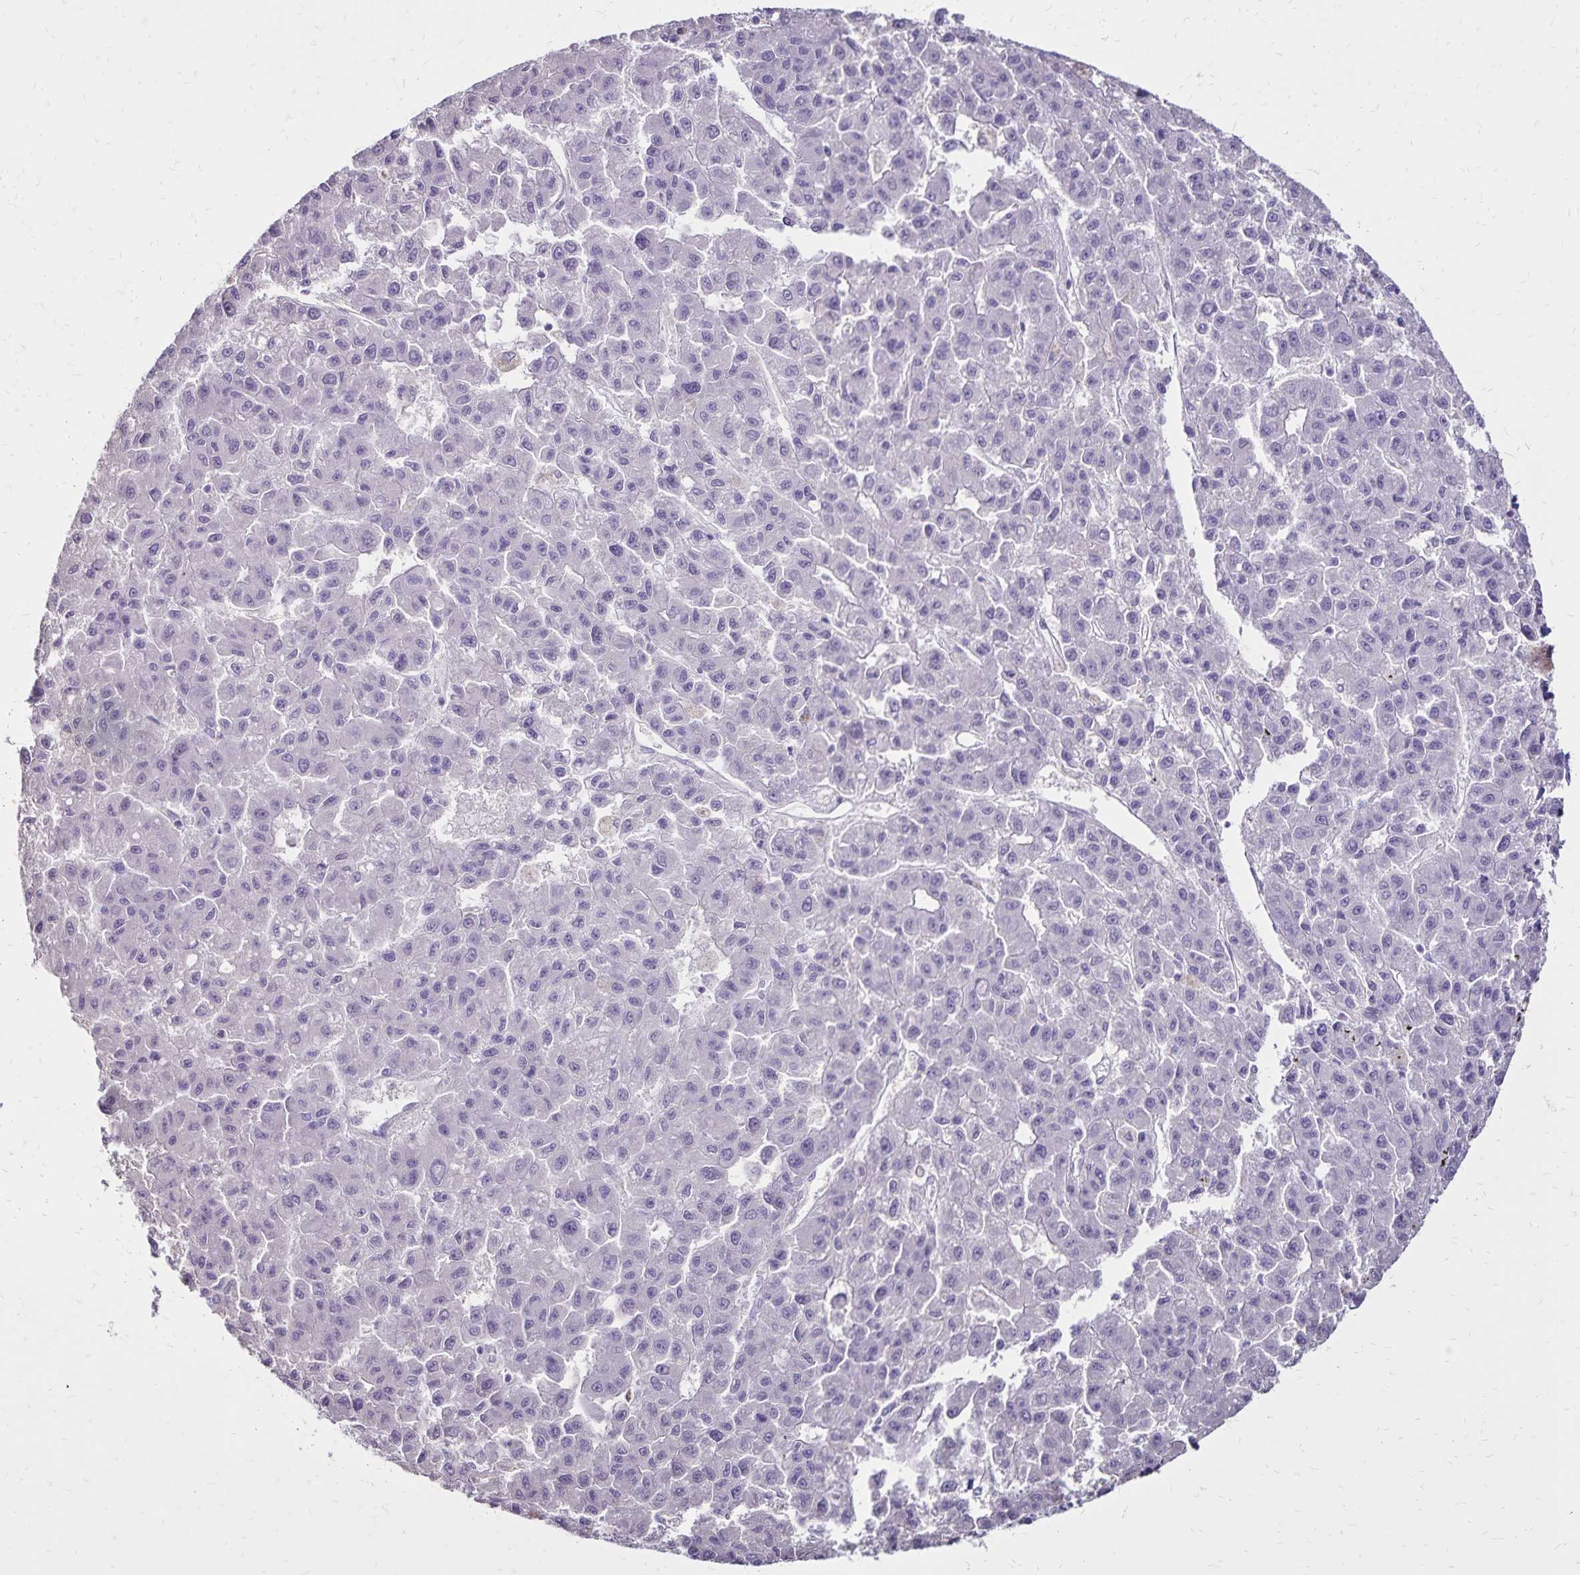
{"staining": {"intensity": "negative", "quantity": "none", "location": "none"}, "tissue": "liver cancer", "cell_type": "Tumor cells", "image_type": "cancer", "snomed": [{"axis": "morphology", "description": "Carcinoma, Hepatocellular, NOS"}, {"axis": "topography", "description": "Liver"}], "caption": "Immunohistochemistry image of hepatocellular carcinoma (liver) stained for a protein (brown), which demonstrates no positivity in tumor cells.", "gene": "SH3GL3", "patient": {"sex": "male", "age": 70}}